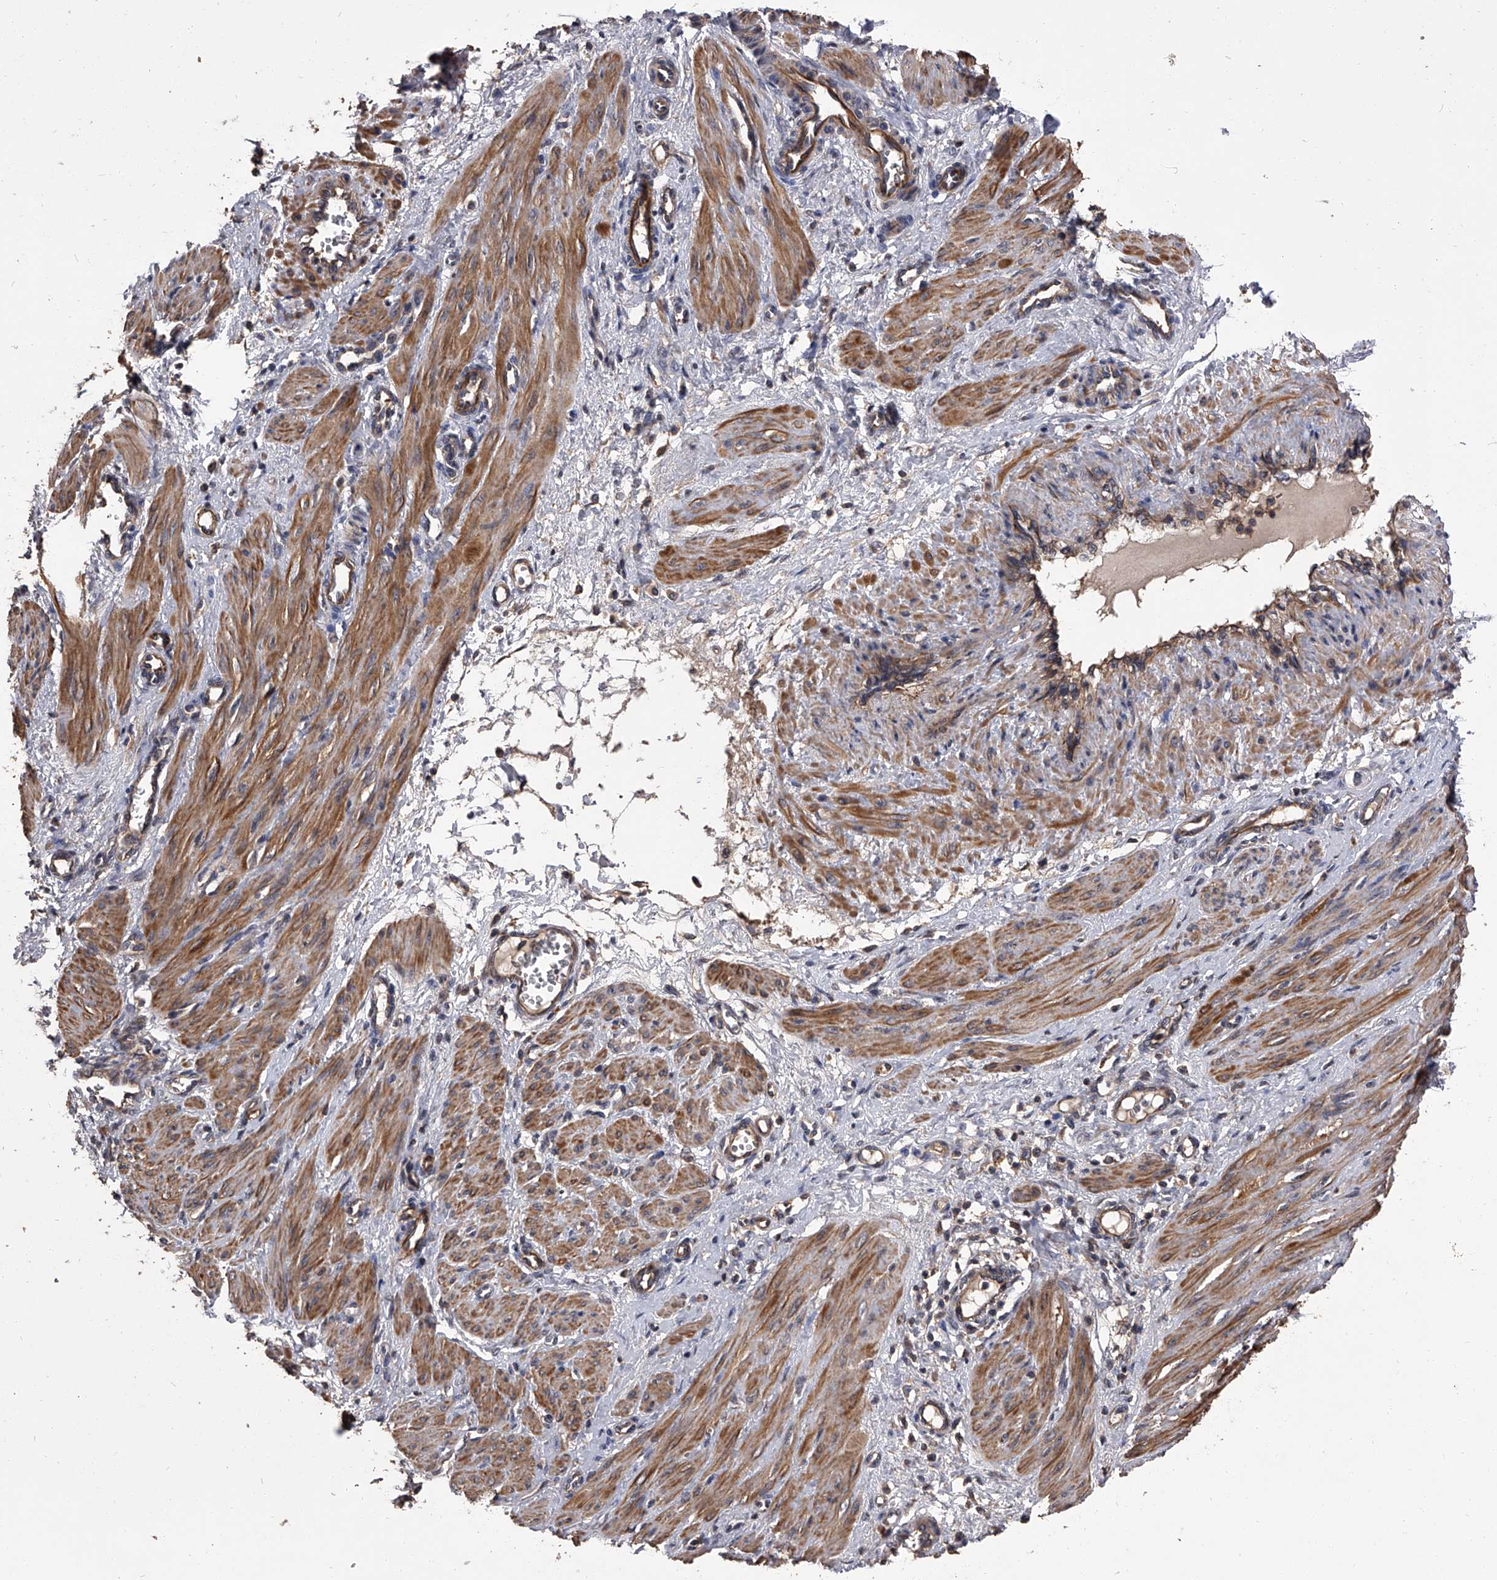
{"staining": {"intensity": "moderate", "quantity": ">75%", "location": "cytoplasmic/membranous"}, "tissue": "smooth muscle", "cell_type": "Smooth muscle cells", "image_type": "normal", "snomed": [{"axis": "morphology", "description": "Normal tissue, NOS"}, {"axis": "topography", "description": "Endometrium"}], "caption": "Smooth muscle cells demonstrate medium levels of moderate cytoplasmic/membranous expression in approximately >75% of cells in benign smooth muscle.", "gene": "STK36", "patient": {"sex": "female", "age": 33}}